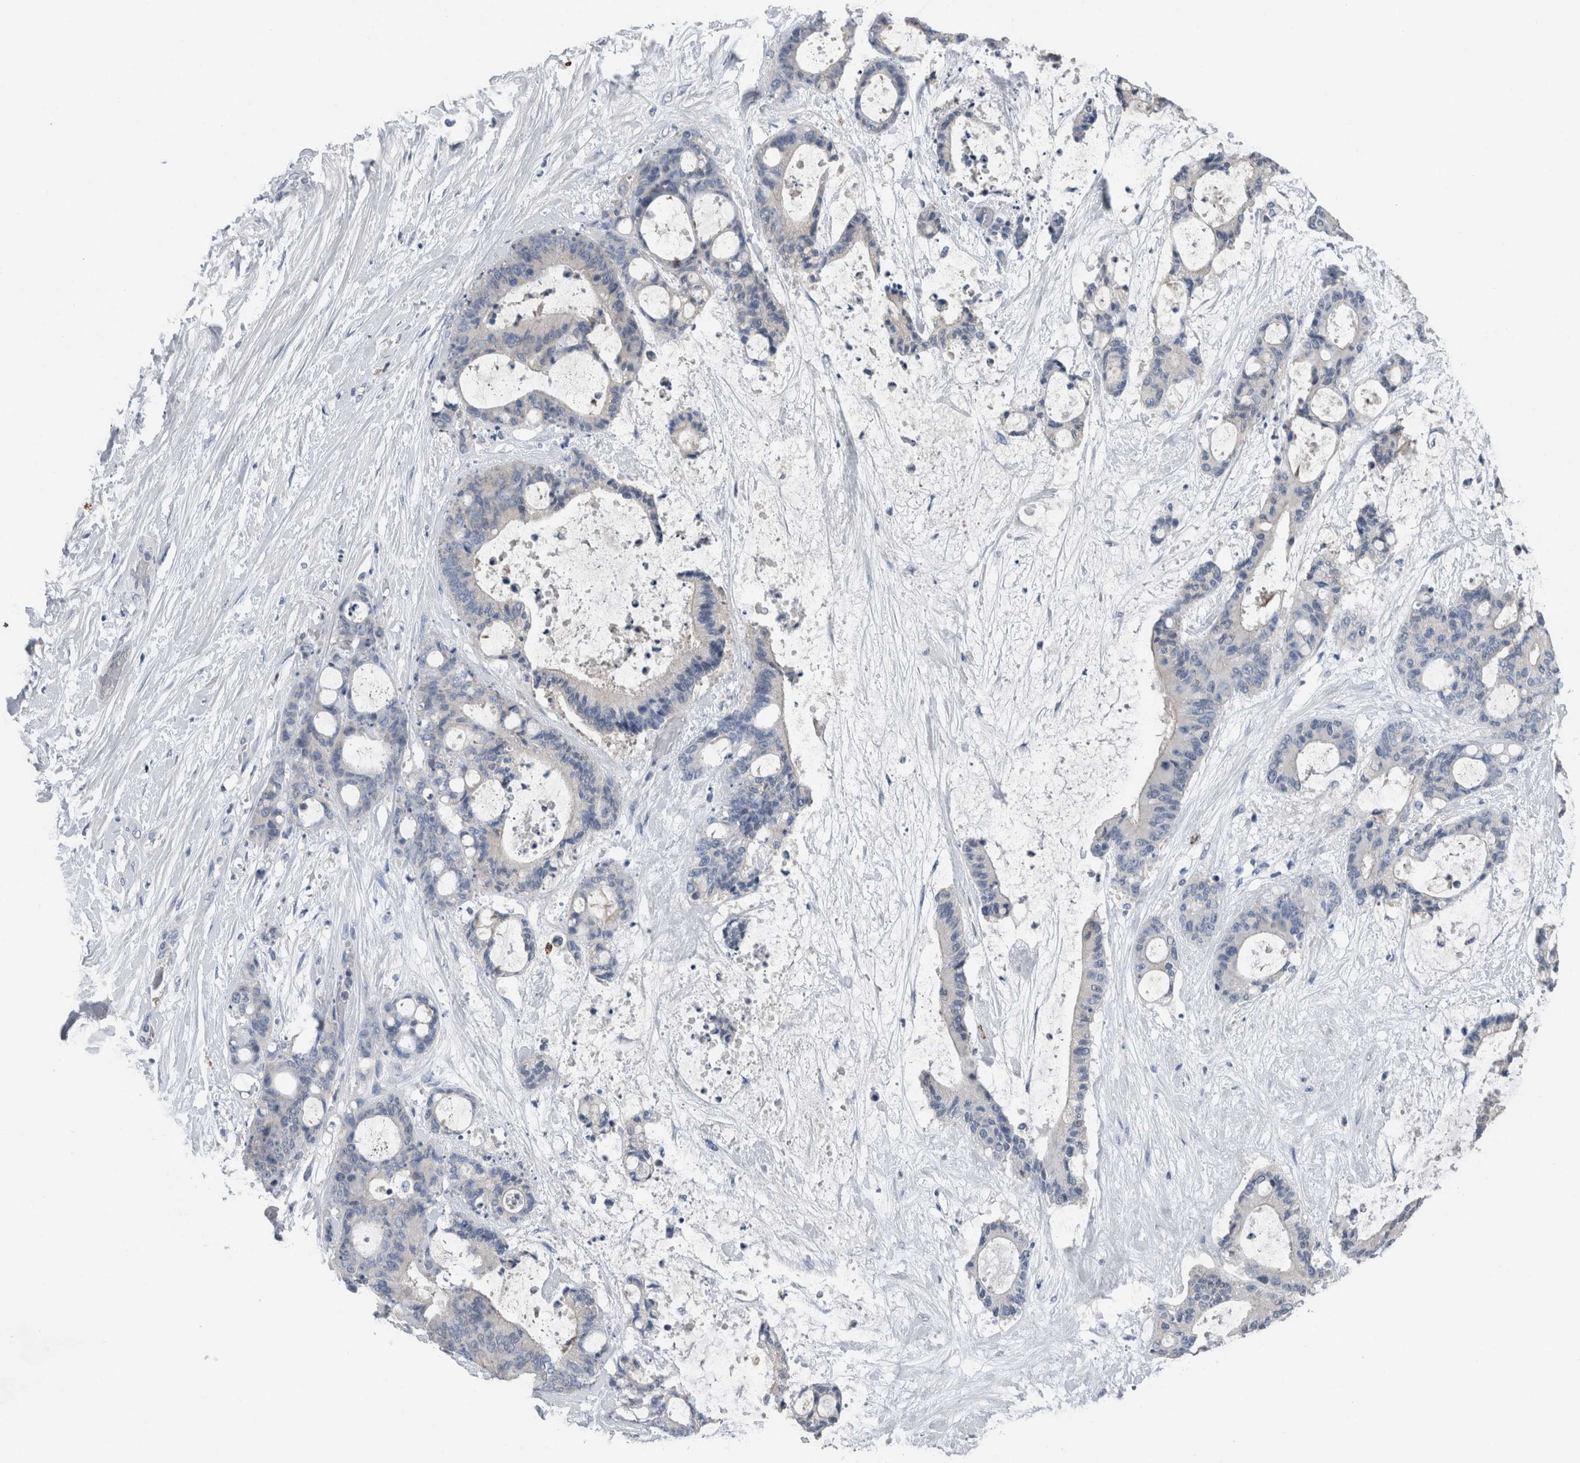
{"staining": {"intensity": "negative", "quantity": "none", "location": "none"}, "tissue": "liver cancer", "cell_type": "Tumor cells", "image_type": "cancer", "snomed": [{"axis": "morphology", "description": "Cholangiocarcinoma"}, {"axis": "topography", "description": "Liver"}], "caption": "A histopathology image of human liver cancer is negative for staining in tumor cells.", "gene": "CRNN", "patient": {"sex": "female", "age": 73}}